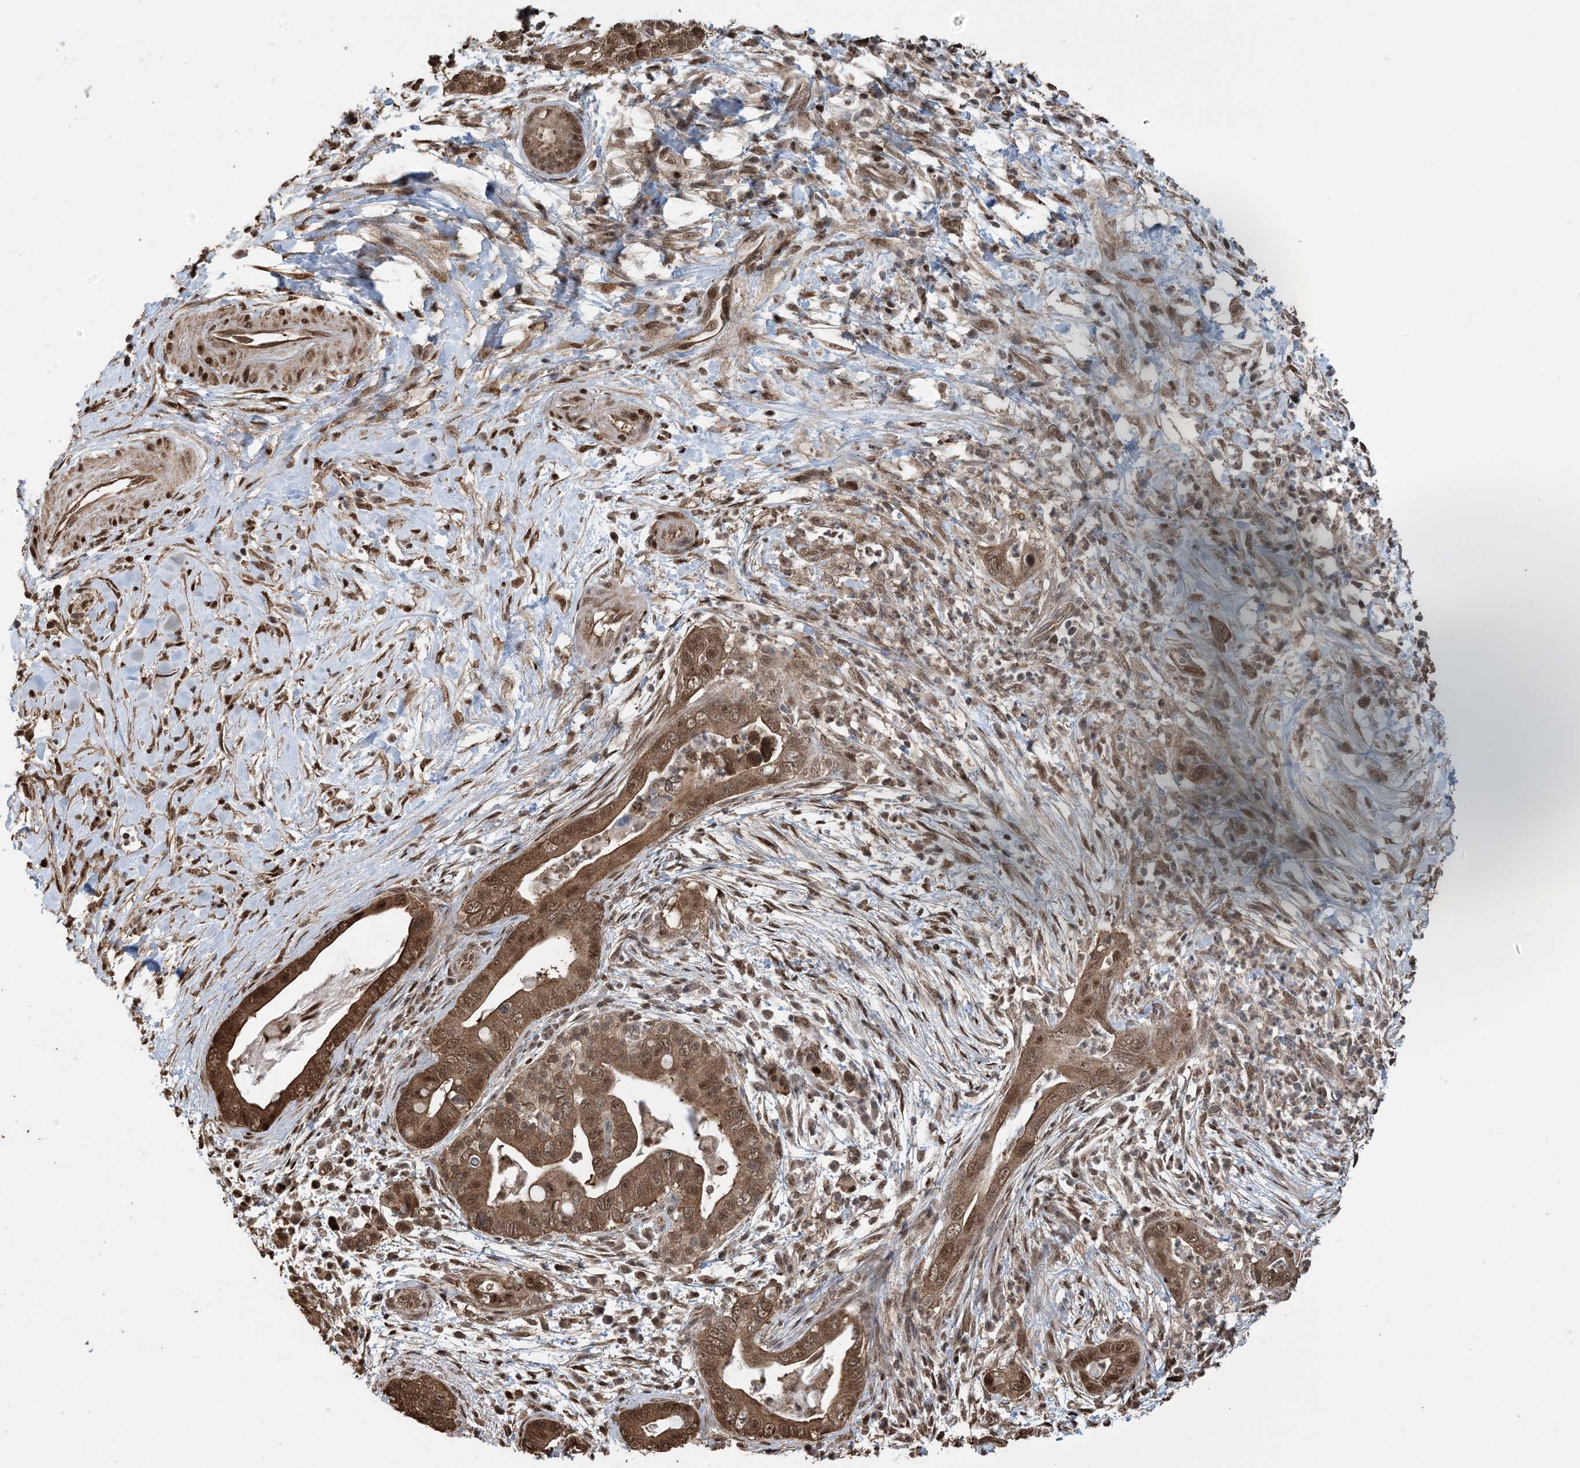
{"staining": {"intensity": "moderate", "quantity": ">75%", "location": "cytoplasmic/membranous,nuclear"}, "tissue": "pancreatic cancer", "cell_type": "Tumor cells", "image_type": "cancer", "snomed": [{"axis": "morphology", "description": "Adenocarcinoma, NOS"}, {"axis": "topography", "description": "Pancreas"}], "caption": "Protein expression analysis of adenocarcinoma (pancreatic) shows moderate cytoplasmic/membranous and nuclear staining in approximately >75% of tumor cells.", "gene": "HSPA1A", "patient": {"sex": "male", "age": 75}}